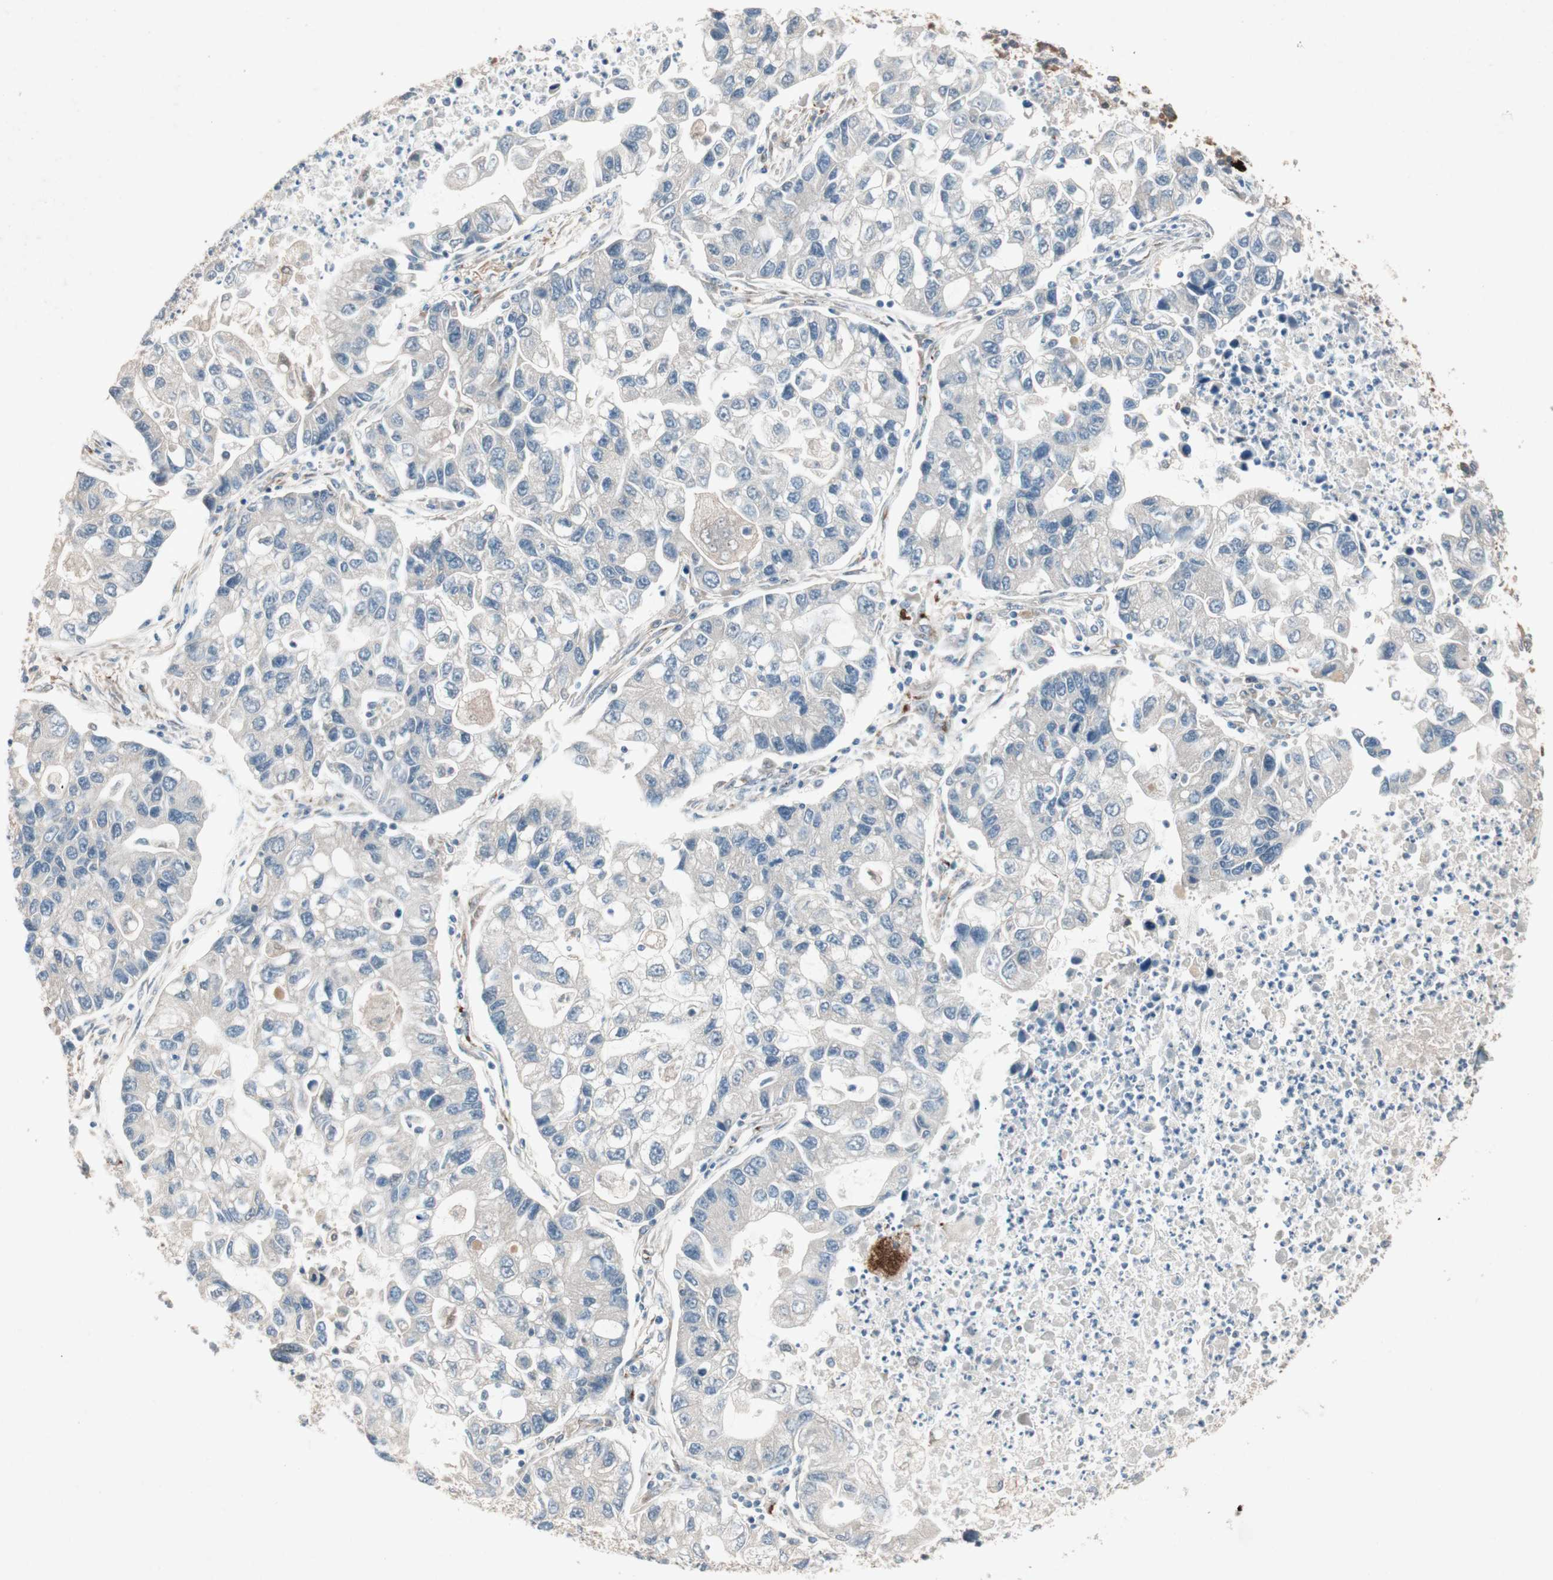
{"staining": {"intensity": "negative", "quantity": "none", "location": "none"}, "tissue": "lung cancer", "cell_type": "Tumor cells", "image_type": "cancer", "snomed": [{"axis": "morphology", "description": "Adenocarcinoma, NOS"}, {"axis": "topography", "description": "Lung"}], "caption": "Immunohistochemistry image of lung cancer (adenocarcinoma) stained for a protein (brown), which shows no expression in tumor cells.", "gene": "SDSL", "patient": {"sex": "female", "age": 51}}